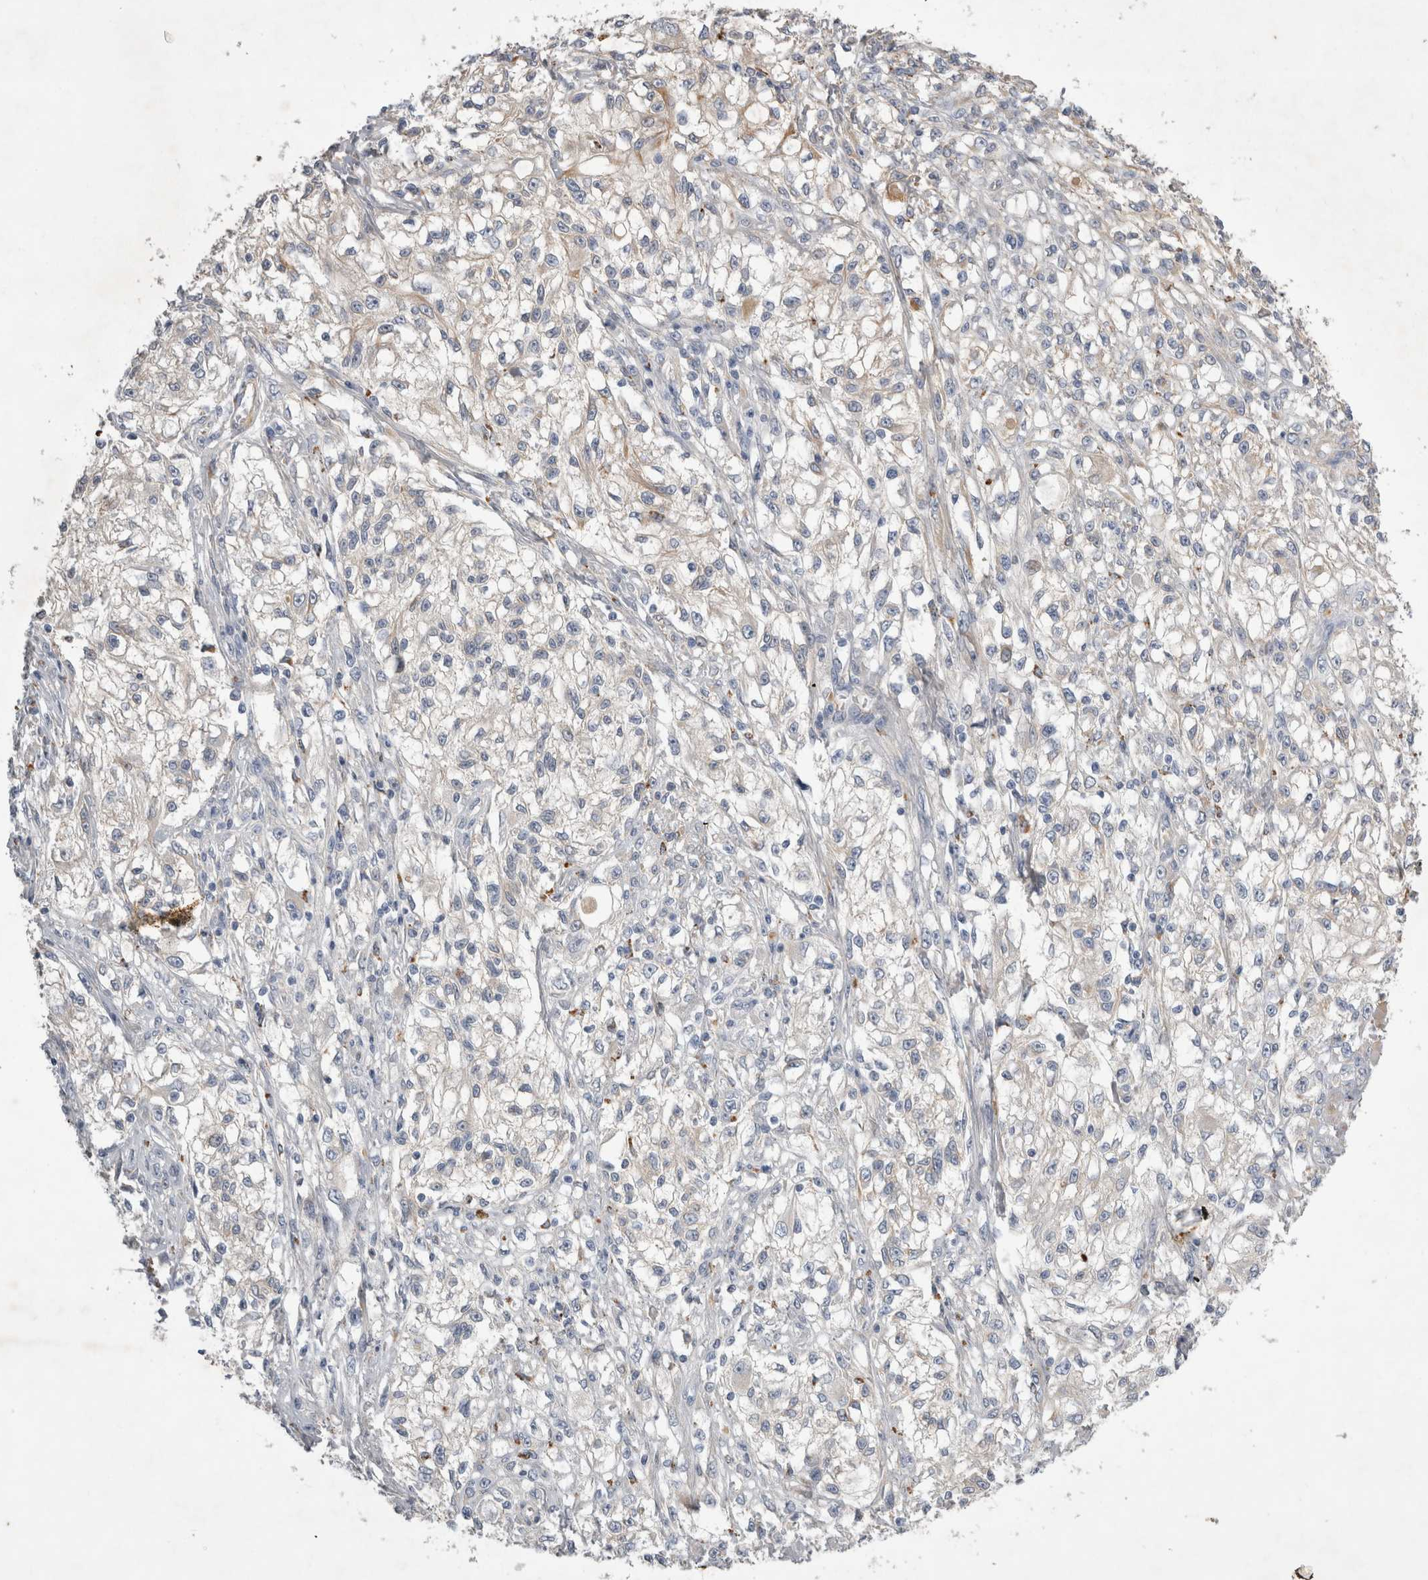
{"staining": {"intensity": "weak", "quantity": "<25%", "location": "cytoplasmic/membranous"}, "tissue": "melanoma", "cell_type": "Tumor cells", "image_type": "cancer", "snomed": [{"axis": "morphology", "description": "Malignant melanoma, NOS"}, {"axis": "topography", "description": "Skin of head"}], "caption": "DAB (3,3'-diaminobenzidine) immunohistochemical staining of human melanoma displays no significant expression in tumor cells.", "gene": "STRADB", "patient": {"sex": "male", "age": 83}}